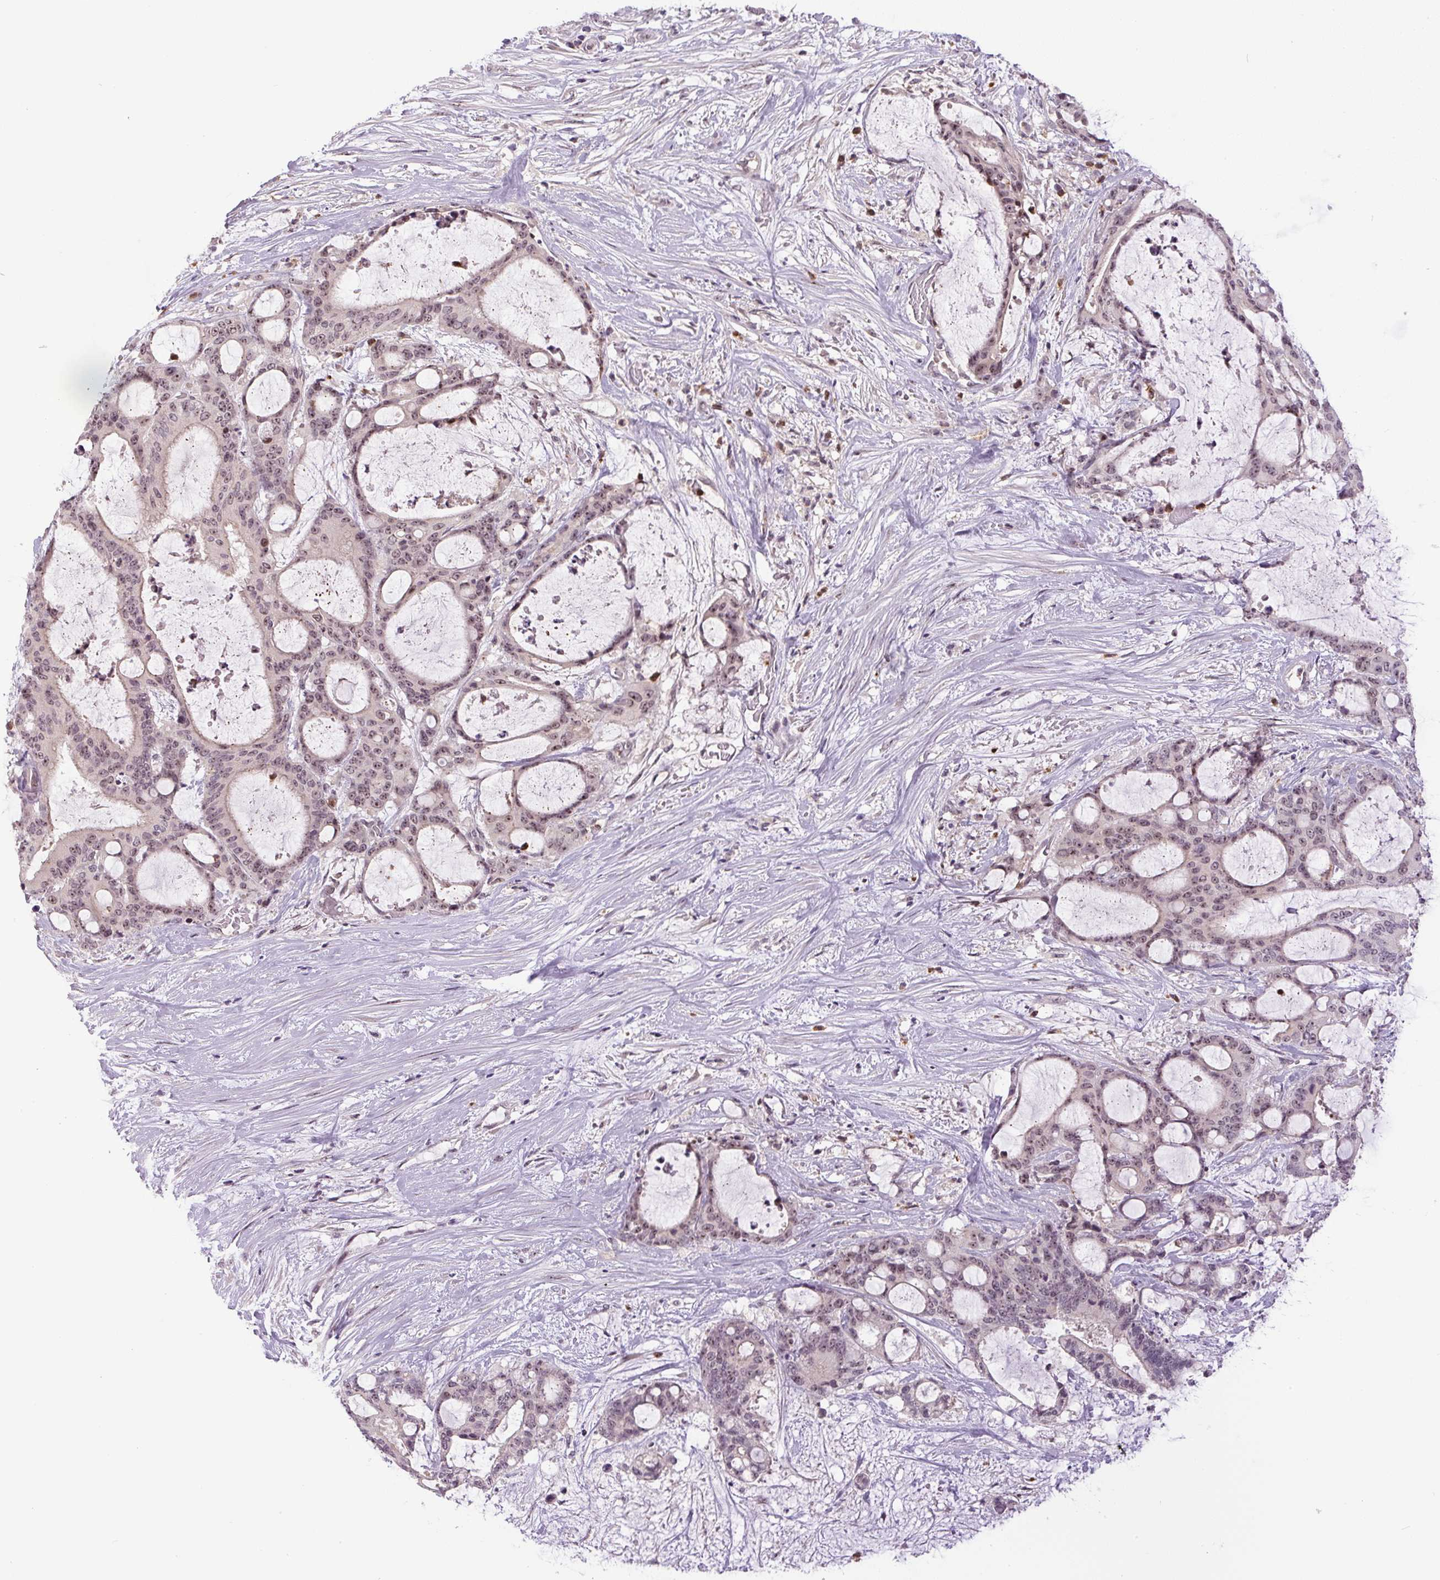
{"staining": {"intensity": "moderate", "quantity": "25%-75%", "location": "nuclear"}, "tissue": "liver cancer", "cell_type": "Tumor cells", "image_type": "cancer", "snomed": [{"axis": "morphology", "description": "Normal tissue, NOS"}, {"axis": "morphology", "description": "Cholangiocarcinoma"}, {"axis": "topography", "description": "Liver"}, {"axis": "topography", "description": "Peripheral nerve tissue"}], "caption": "Immunohistochemistry of human liver cholangiocarcinoma exhibits medium levels of moderate nuclear positivity in approximately 25%-75% of tumor cells.", "gene": "SGF29", "patient": {"sex": "female", "age": 73}}